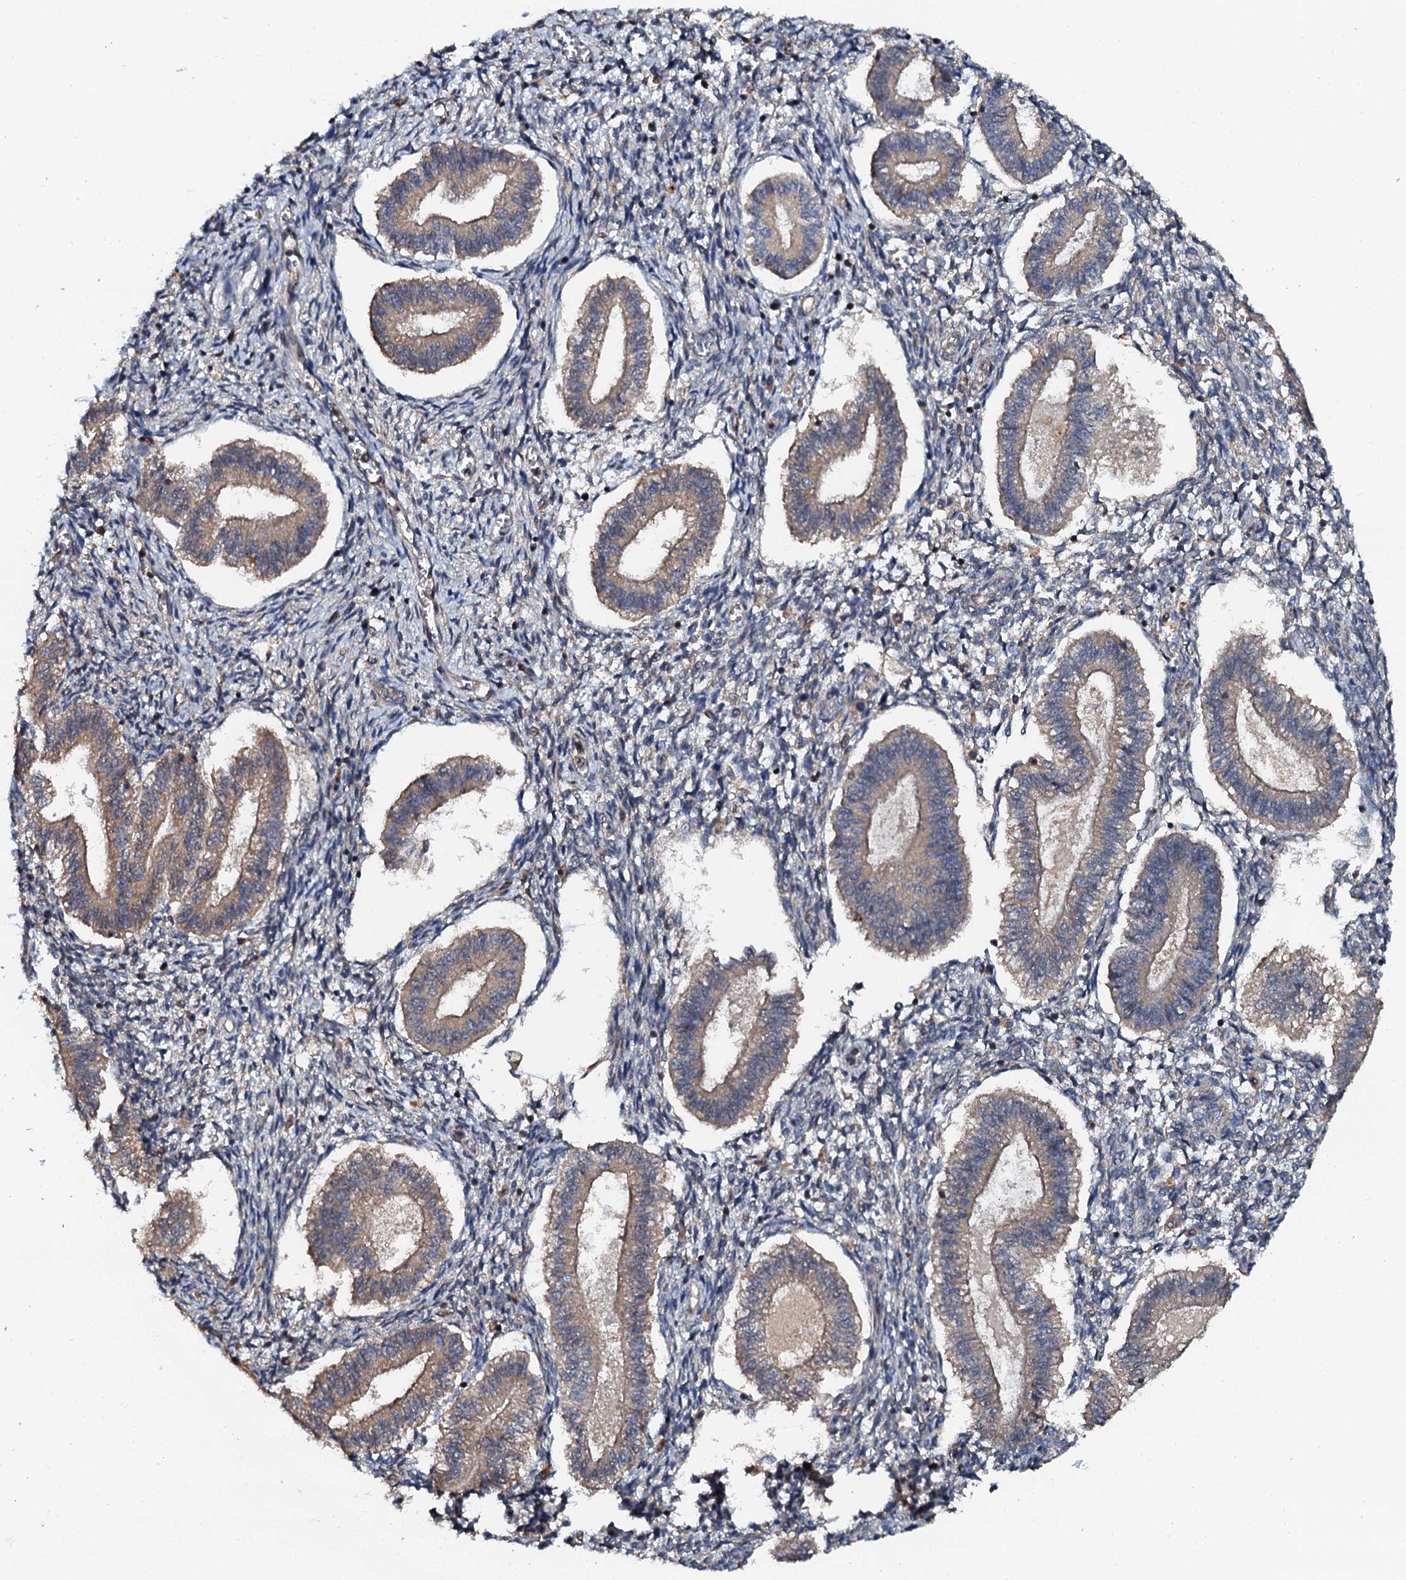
{"staining": {"intensity": "negative", "quantity": "none", "location": "none"}, "tissue": "endometrium", "cell_type": "Cells in endometrial stroma", "image_type": "normal", "snomed": [{"axis": "morphology", "description": "Normal tissue, NOS"}, {"axis": "topography", "description": "Endometrium"}], "caption": "Histopathology image shows no significant protein positivity in cells in endometrial stroma of unremarkable endometrium. The staining is performed using DAB (3,3'-diaminobenzidine) brown chromogen with nuclei counter-stained in using hematoxylin.", "gene": "FLYWCH1", "patient": {"sex": "female", "age": 25}}